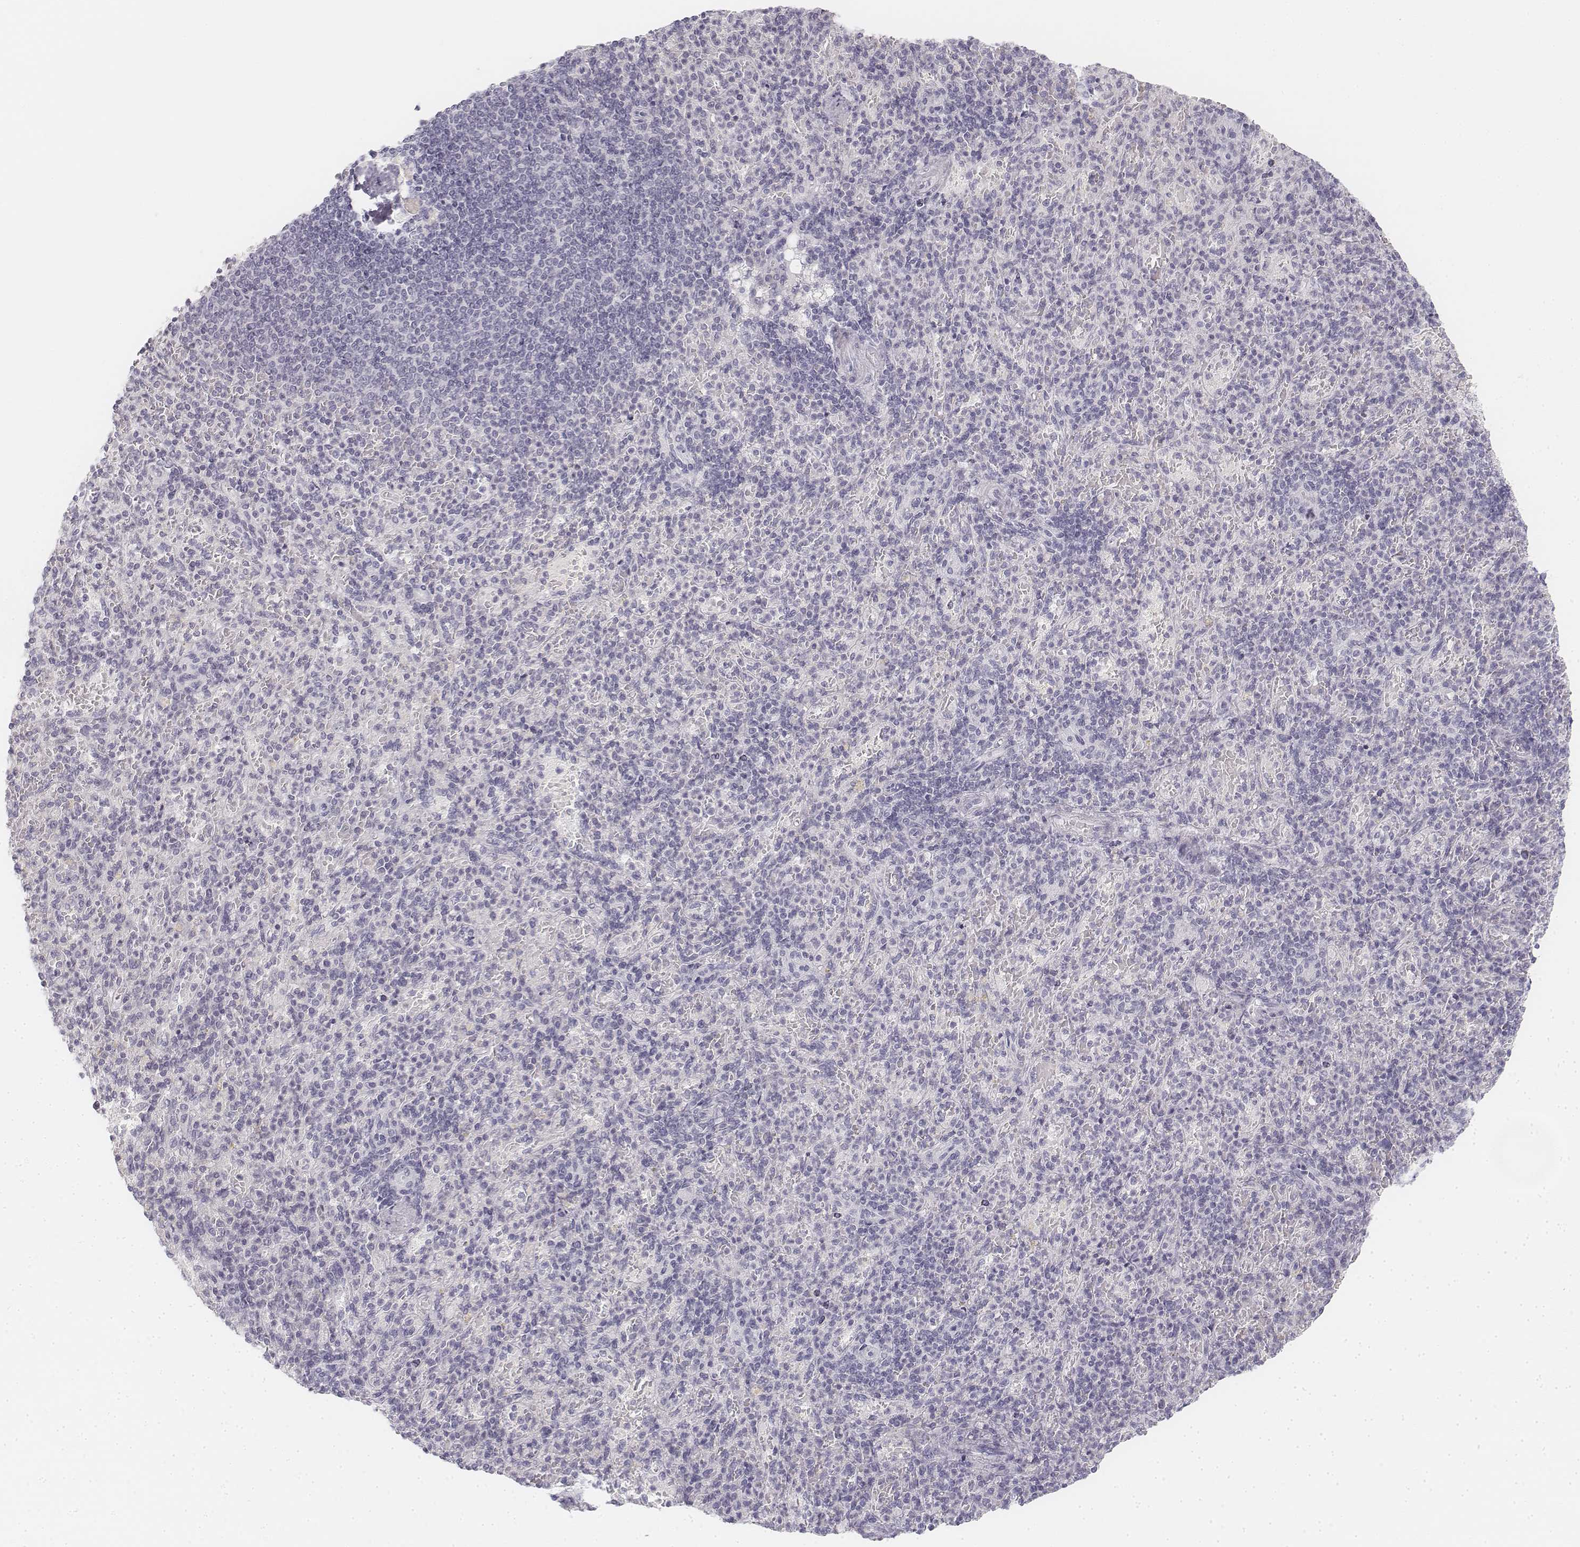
{"staining": {"intensity": "negative", "quantity": "none", "location": "none"}, "tissue": "spleen", "cell_type": "Cells in red pulp", "image_type": "normal", "snomed": [{"axis": "morphology", "description": "Normal tissue, NOS"}, {"axis": "topography", "description": "Spleen"}], "caption": "An immunohistochemistry (IHC) micrograph of normal spleen is shown. There is no staining in cells in red pulp of spleen.", "gene": "KRT25", "patient": {"sex": "female", "age": 74}}